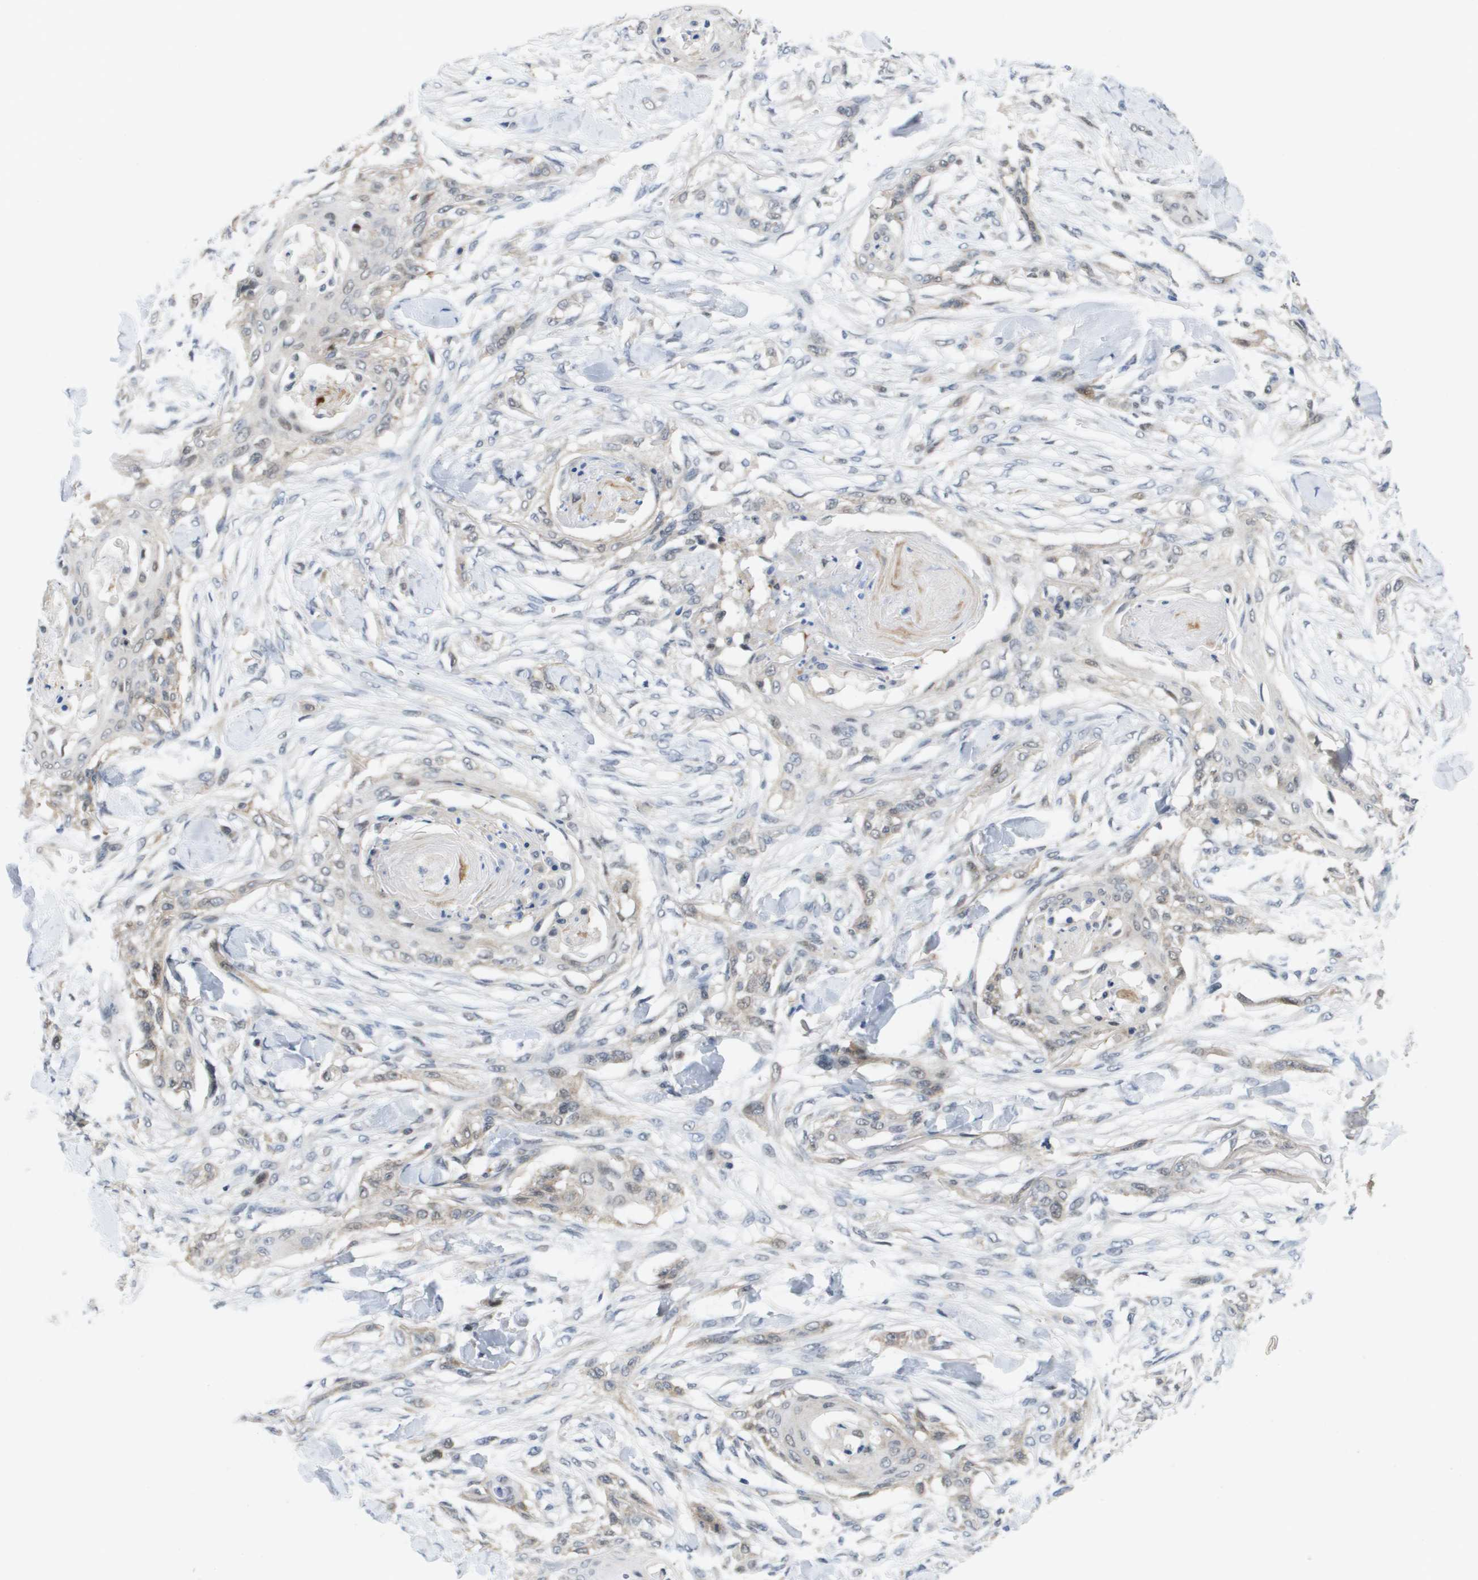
{"staining": {"intensity": "weak", "quantity": "<25%", "location": "cytoplasmic/membranous"}, "tissue": "skin cancer", "cell_type": "Tumor cells", "image_type": "cancer", "snomed": [{"axis": "morphology", "description": "Normal tissue, NOS"}, {"axis": "morphology", "description": "Squamous cell carcinoma, NOS"}, {"axis": "topography", "description": "Skin"}], "caption": "Immunohistochemistry photomicrograph of neoplastic tissue: squamous cell carcinoma (skin) stained with DAB exhibits no significant protein staining in tumor cells.", "gene": "FKBP4", "patient": {"sex": "female", "age": 59}}